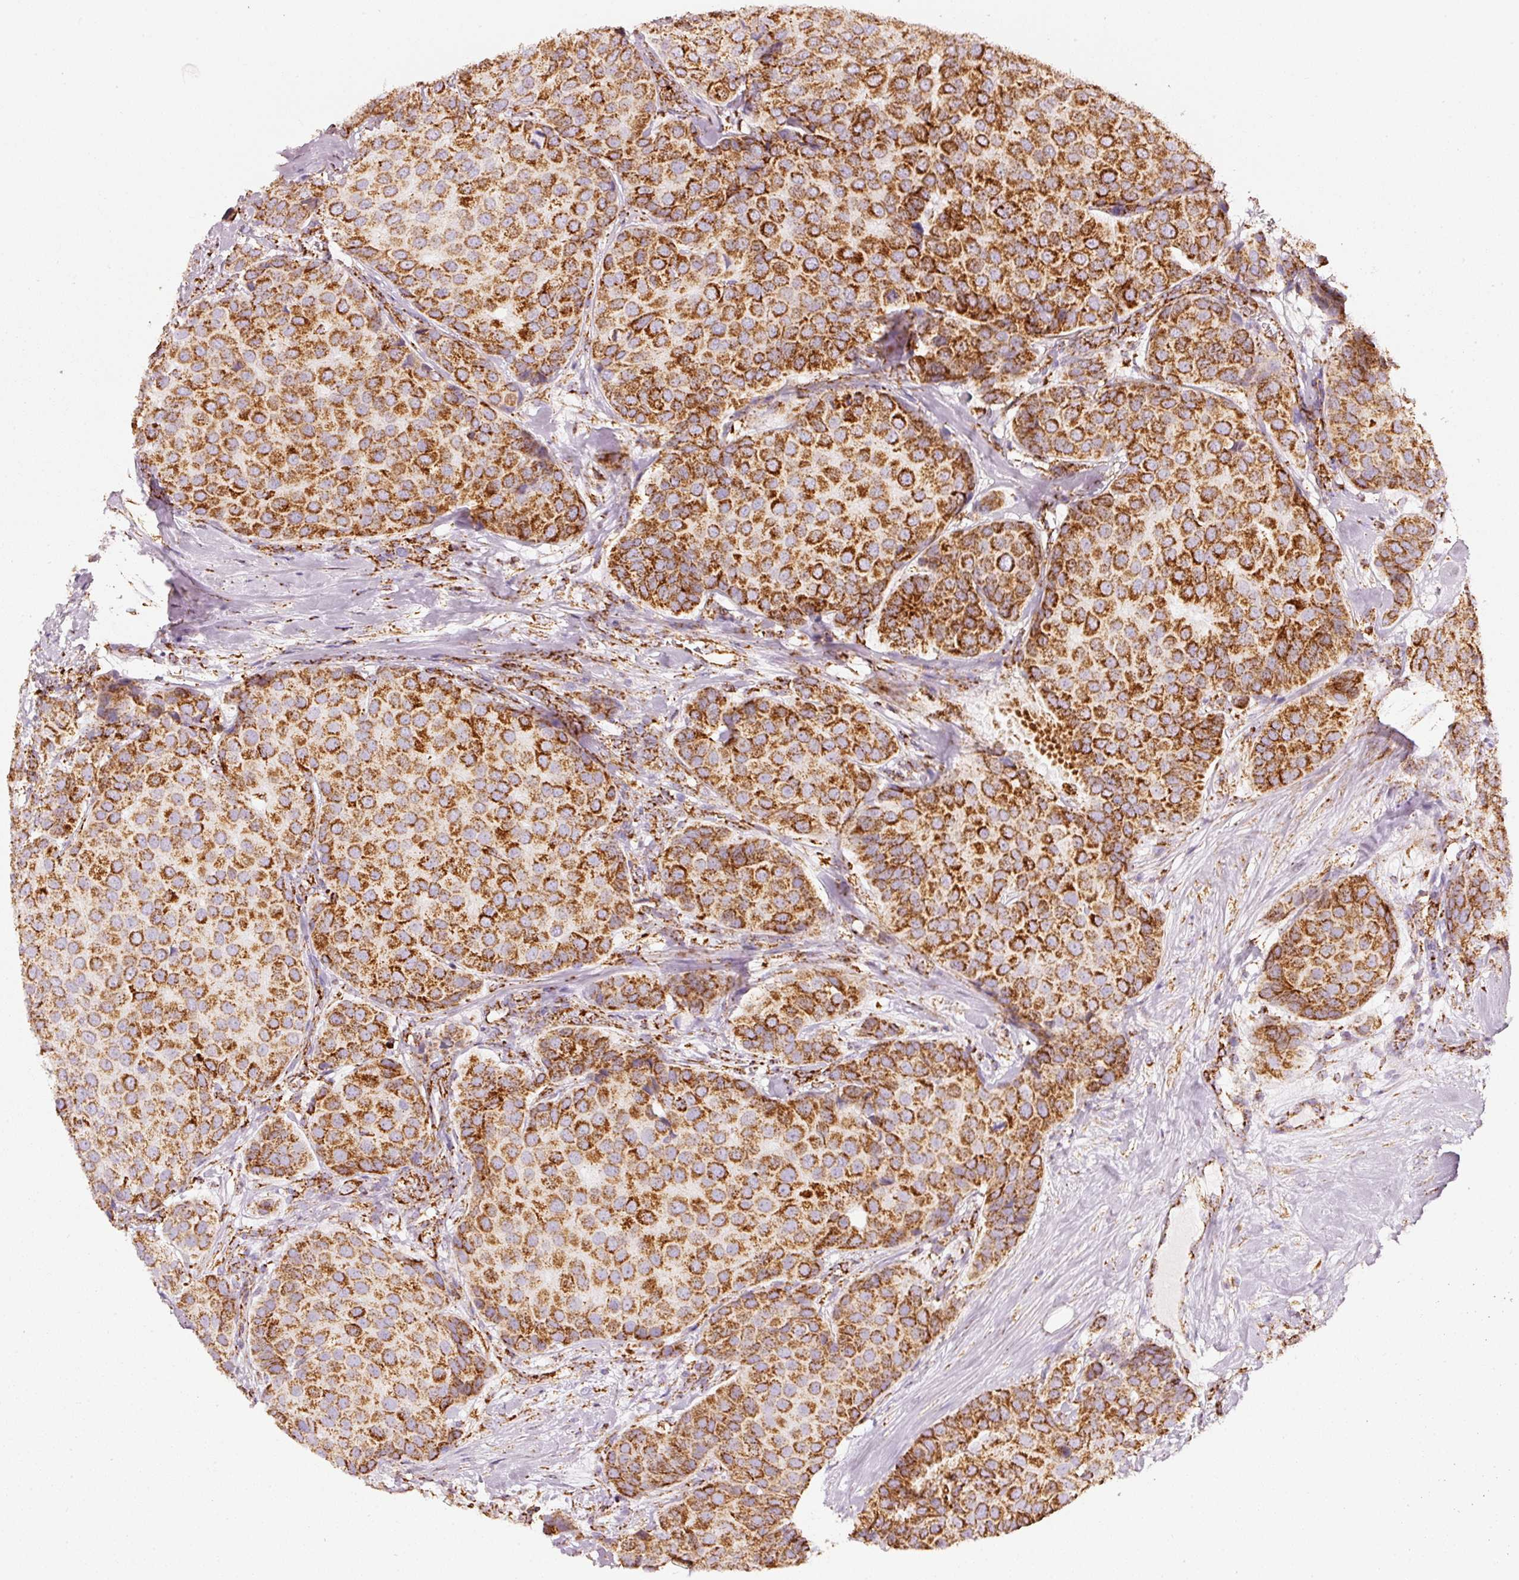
{"staining": {"intensity": "strong", "quantity": ">75%", "location": "cytoplasmic/membranous"}, "tissue": "breast cancer", "cell_type": "Tumor cells", "image_type": "cancer", "snomed": [{"axis": "morphology", "description": "Duct carcinoma"}, {"axis": "topography", "description": "Breast"}], "caption": "Tumor cells reveal high levels of strong cytoplasmic/membranous staining in approximately >75% of cells in human breast intraductal carcinoma.", "gene": "MT-CO2", "patient": {"sex": "female", "age": 70}}